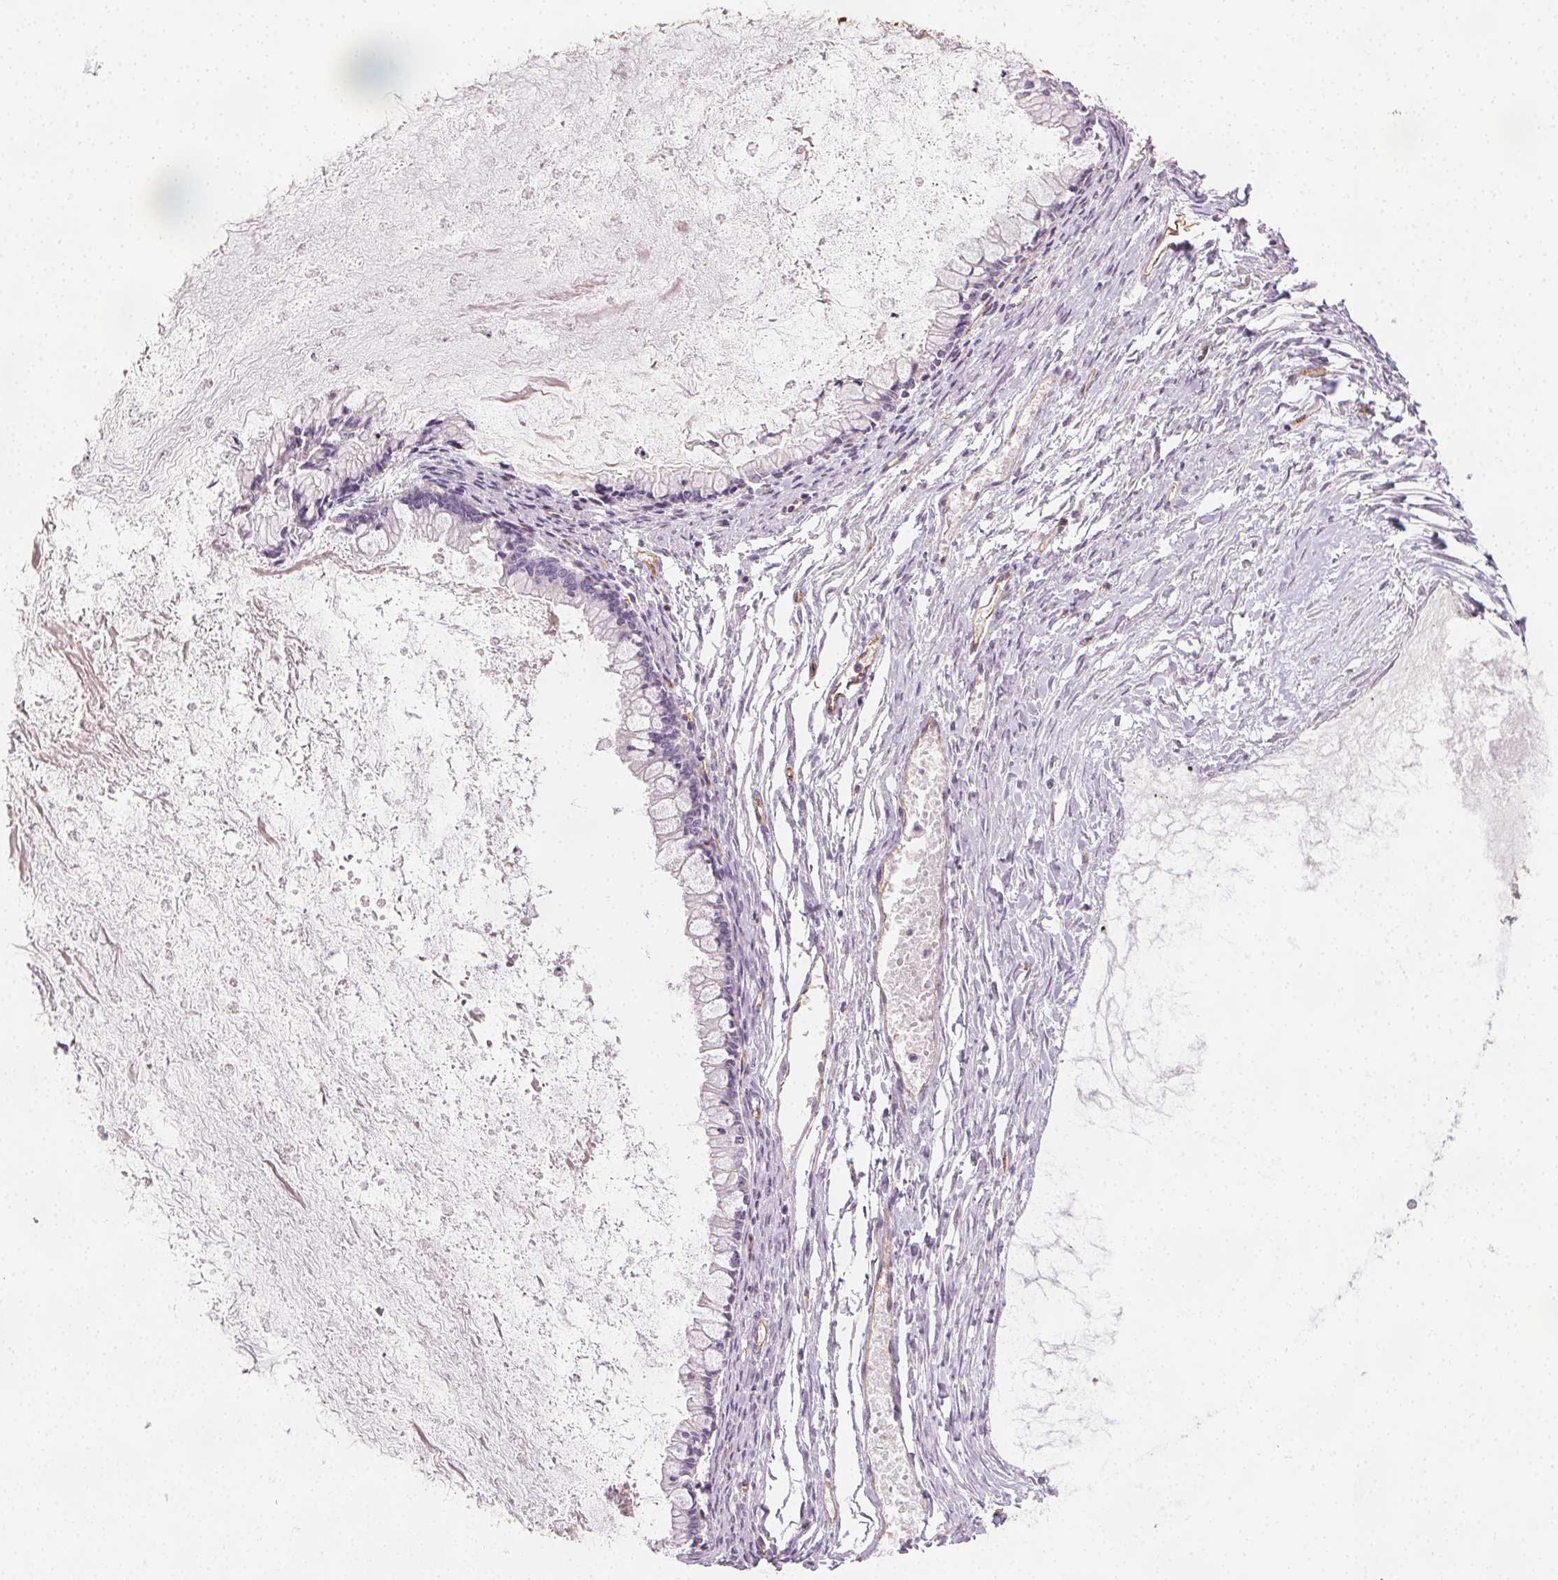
{"staining": {"intensity": "negative", "quantity": "none", "location": "none"}, "tissue": "ovarian cancer", "cell_type": "Tumor cells", "image_type": "cancer", "snomed": [{"axis": "morphology", "description": "Cystadenocarcinoma, mucinous, NOS"}, {"axis": "topography", "description": "Ovary"}], "caption": "This image is of ovarian mucinous cystadenocarcinoma stained with IHC to label a protein in brown with the nuclei are counter-stained blue. There is no staining in tumor cells.", "gene": "PODXL", "patient": {"sex": "female", "age": 67}}